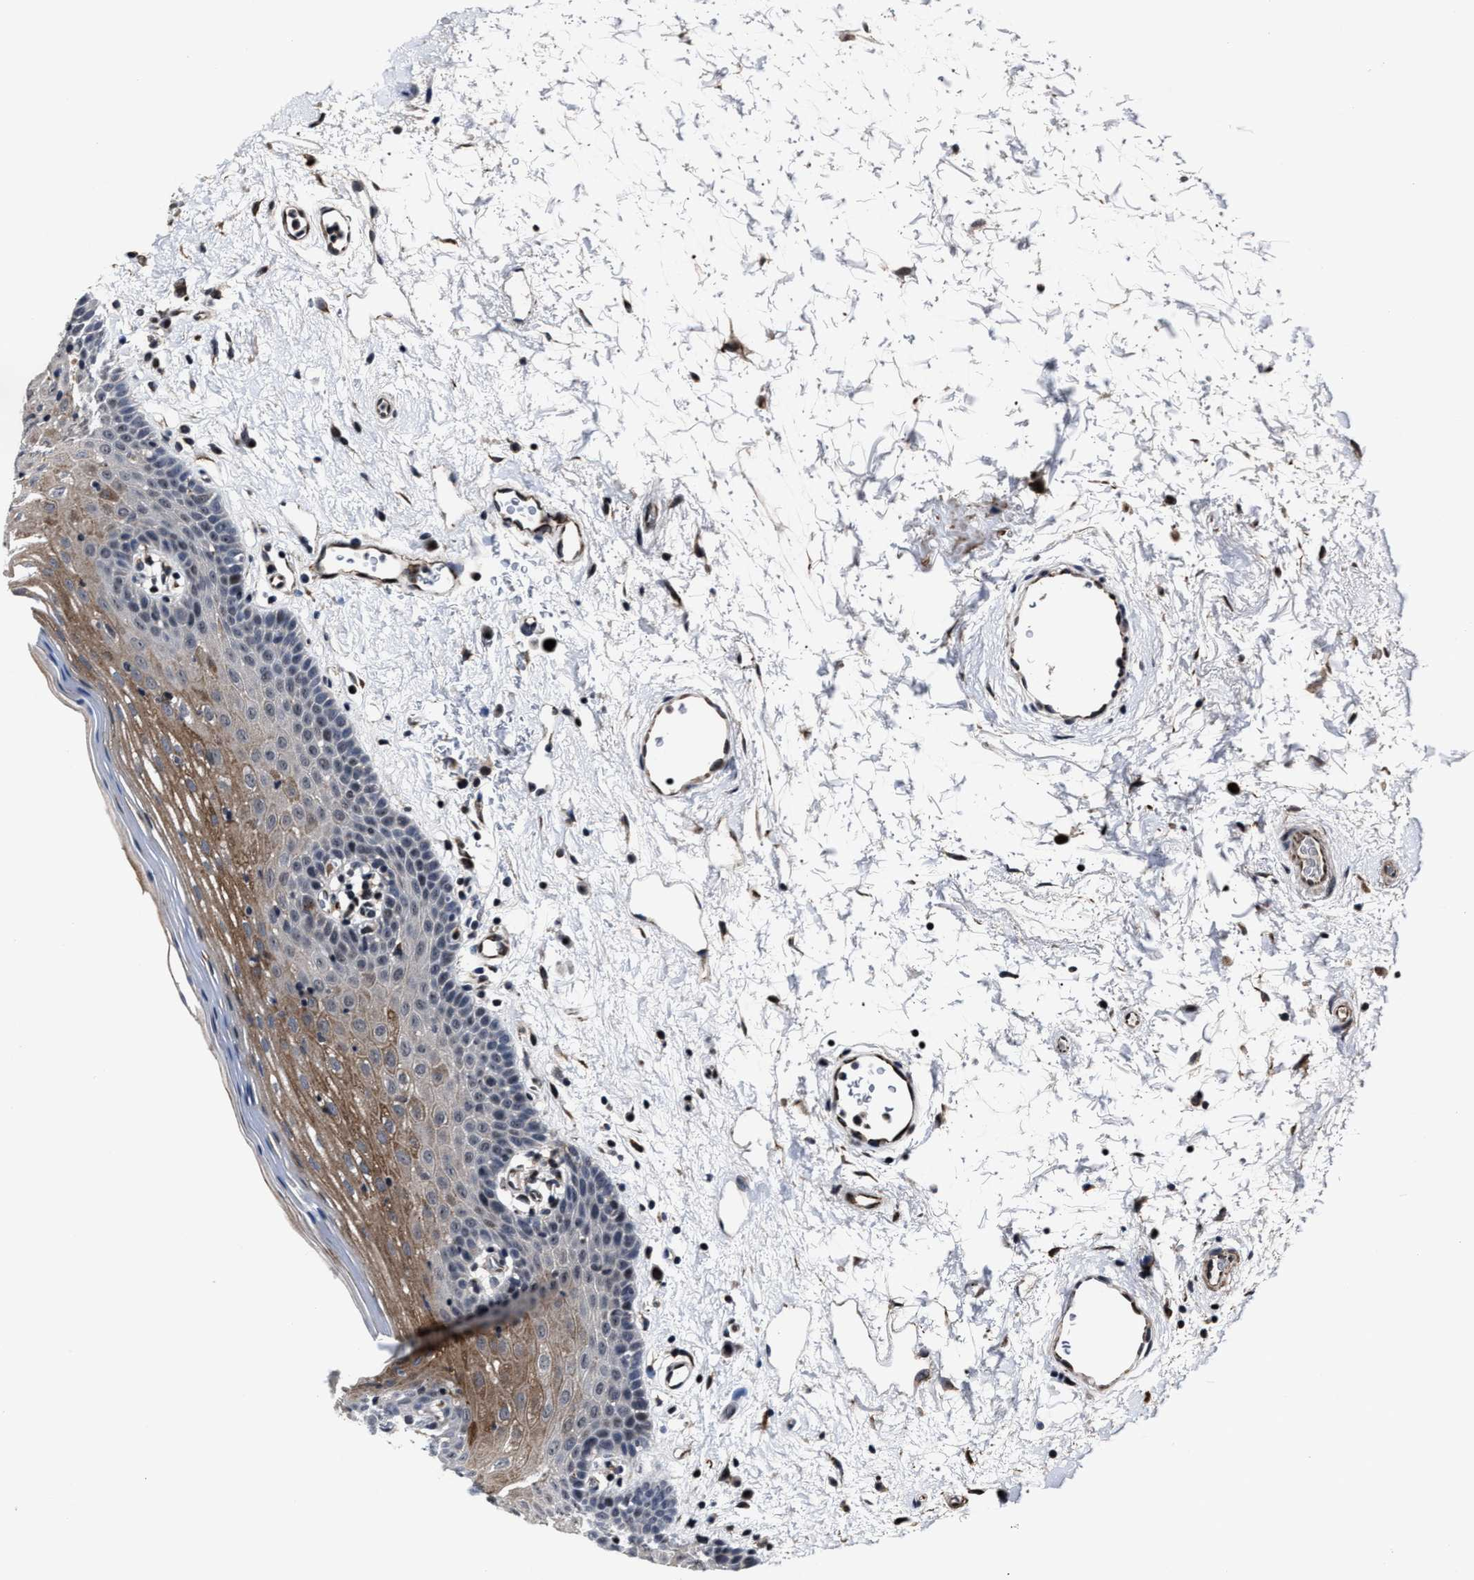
{"staining": {"intensity": "moderate", "quantity": ">75%", "location": "cytoplasmic/membranous"}, "tissue": "oral mucosa", "cell_type": "Squamous epithelial cells", "image_type": "normal", "snomed": [{"axis": "morphology", "description": "Normal tissue, NOS"}, {"axis": "topography", "description": "Oral tissue"}], "caption": "Human oral mucosa stained for a protein (brown) exhibits moderate cytoplasmic/membranous positive staining in approximately >75% of squamous epithelial cells.", "gene": "RSBN1L", "patient": {"sex": "male", "age": 66}}